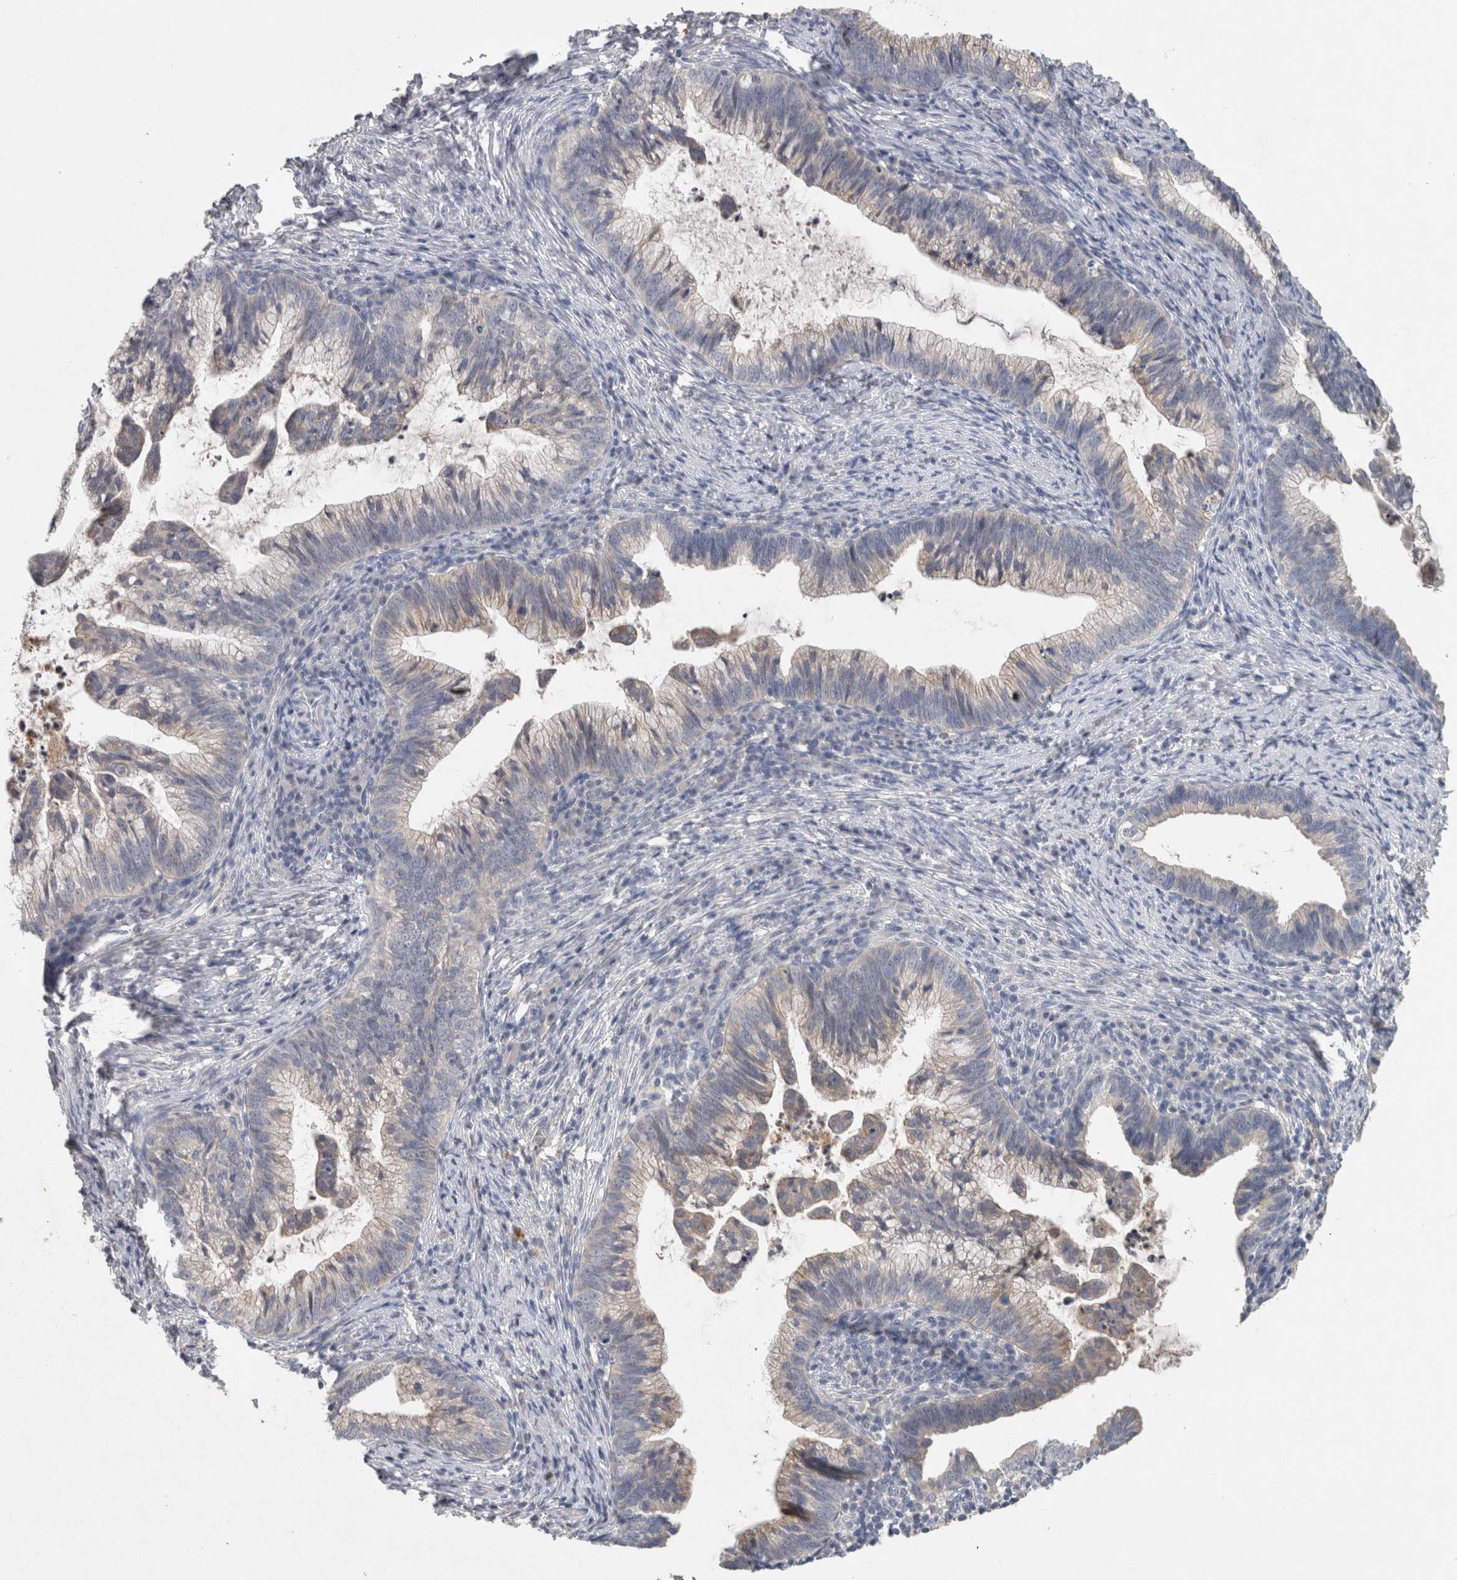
{"staining": {"intensity": "weak", "quantity": "<25%", "location": "cytoplasmic/membranous"}, "tissue": "cervical cancer", "cell_type": "Tumor cells", "image_type": "cancer", "snomed": [{"axis": "morphology", "description": "Adenocarcinoma, NOS"}, {"axis": "topography", "description": "Cervix"}], "caption": "DAB (3,3'-diaminobenzidine) immunohistochemical staining of cervical cancer (adenocarcinoma) reveals no significant staining in tumor cells.", "gene": "HEXD", "patient": {"sex": "female", "age": 36}}